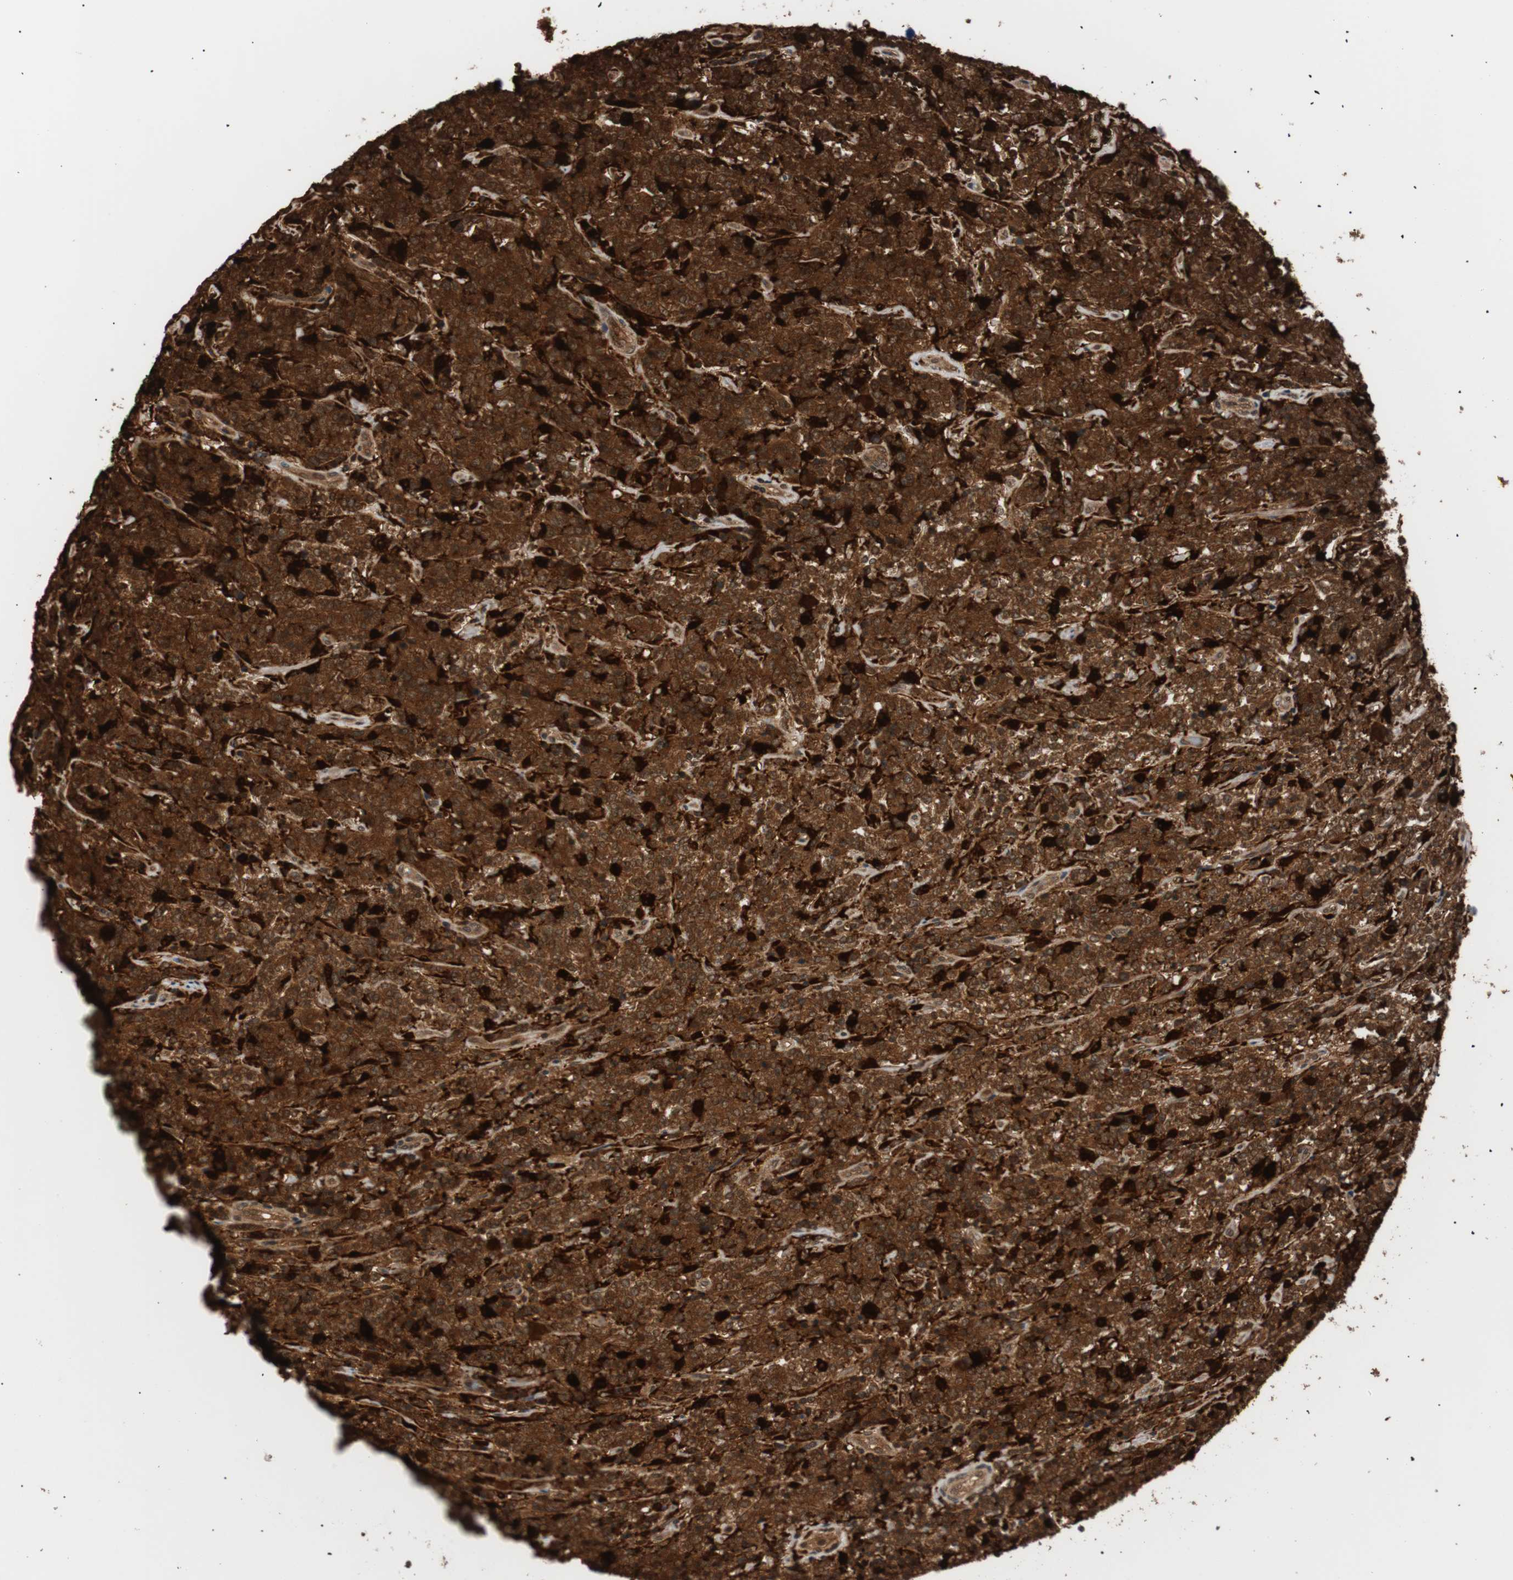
{"staining": {"intensity": "strong", "quantity": ">75%", "location": "cytoplasmic/membranous"}, "tissue": "lymphoma", "cell_type": "Tumor cells", "image_type": "cancer", "snomed": [{"axis": "morphology", "description": "Malignant lymphoma, non-Hodgkin's type, High grade"}, {"axis": "topography", "description": "Soft tissue"}], "caption": "Strong cytoplasmic/membranous expression is present in approximately >75% of tumor cells in lymphoma.", "gene": "IL18", "patient": {"sex": "male", "age": 18}}